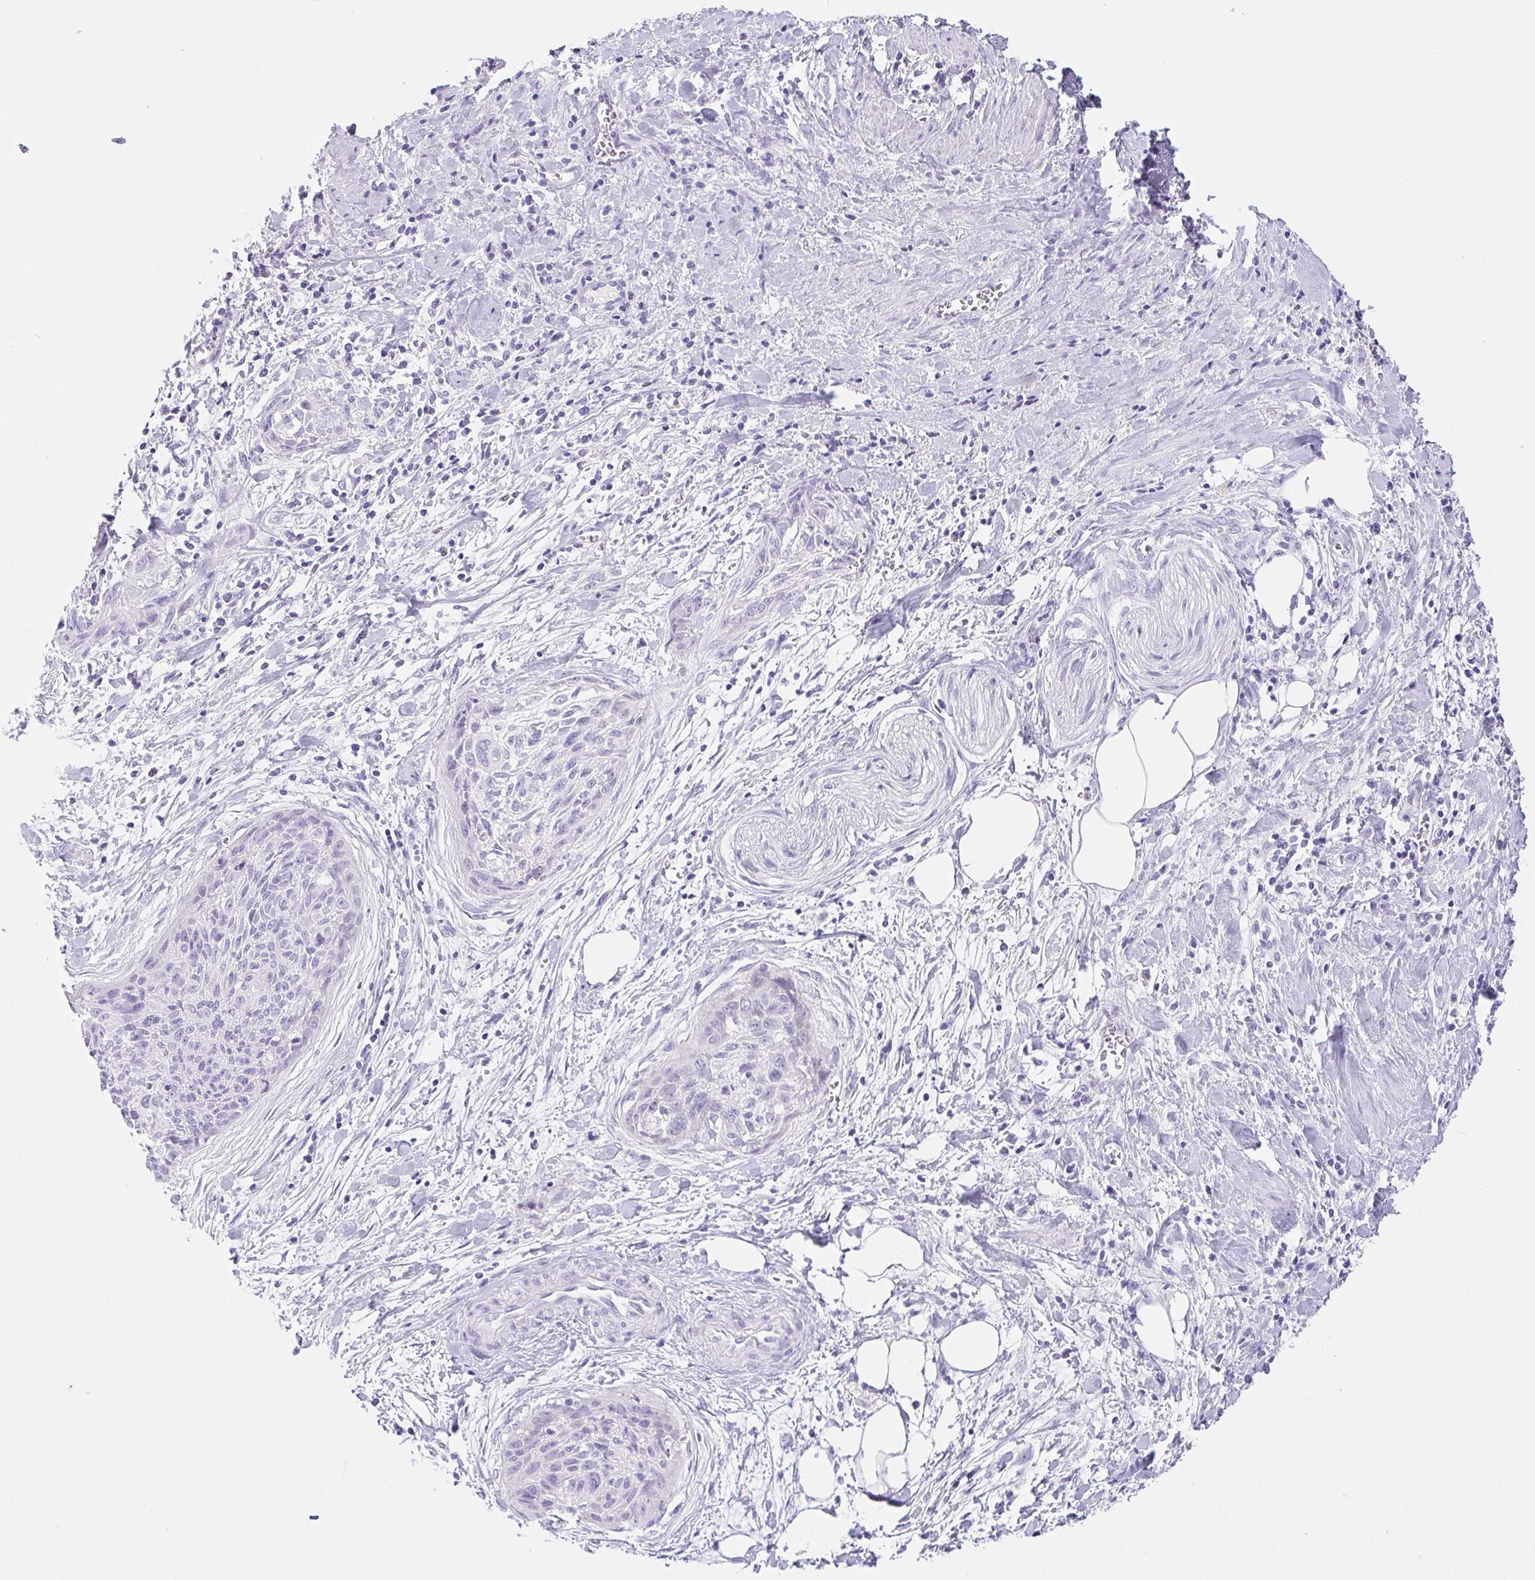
{"staining": {"intensity": "negative", "quantity": "none", "location": "none"}, "tissue": "cervical cancer", "cell_type": "Tumor cells", "image_type": "cancer", "snomed": [{"axis": "morphology", "description": "Squamous cell carcinoma, NOS"}, {"axis": "topography", "description": "Cervix"}], "caption": "The micrograph reveals no staining of tumor cells in squamous cell carcinoma (cervical).", "gene": "PNLIP", "patient": {"sex": "female", "age": 55}}